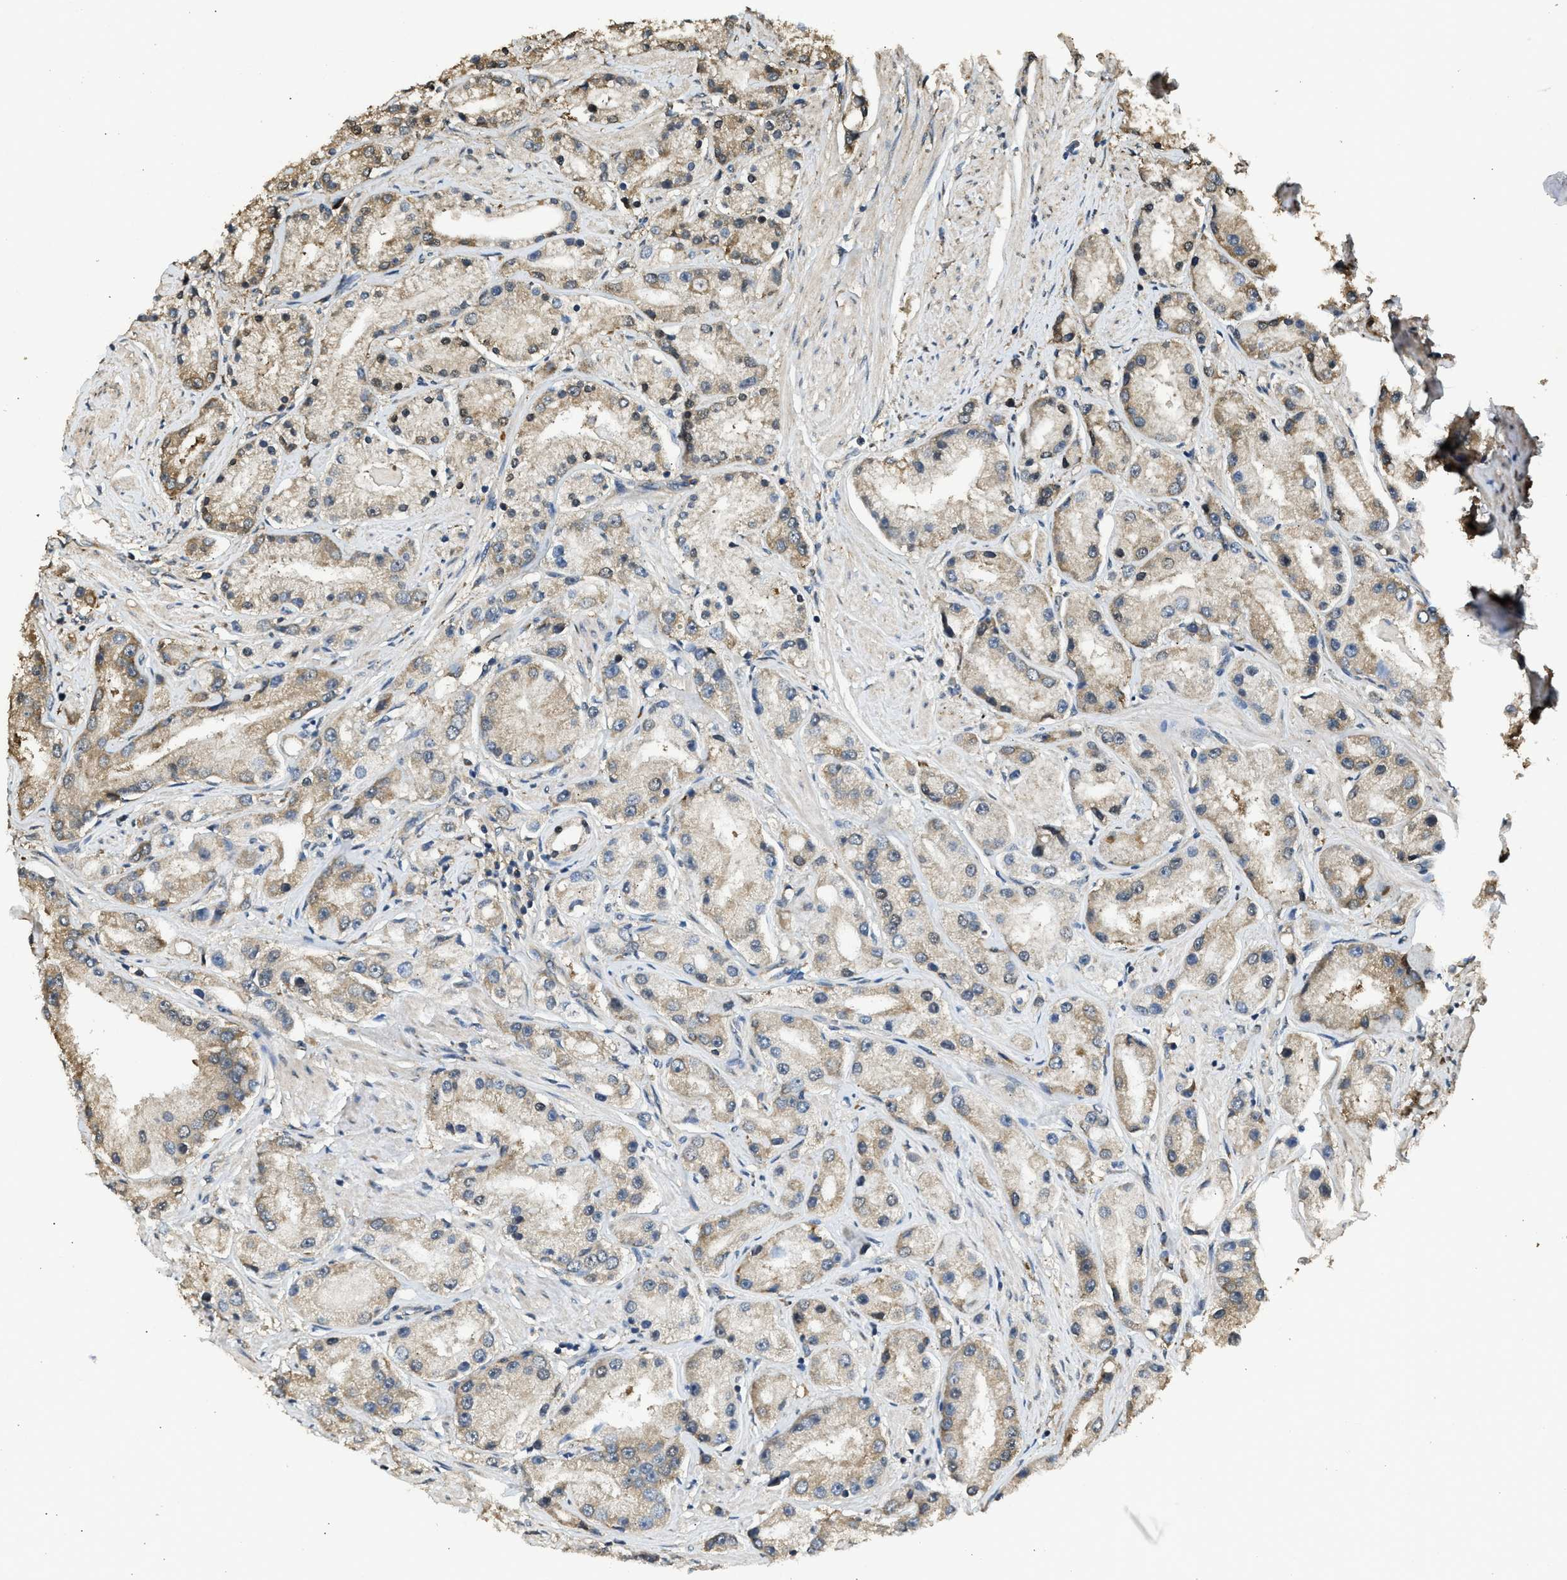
{"staining": {"intensity": "moderate", "quantity": ">75%", "location": "cytoplasmic/membranous"}, "tissue": "prostate cancer", "cell_type": "Tumor cells", "image_type": "cancer", "snomed": [{"axis": "morphology", "description": "Adenocarcinoma, Low grade"}, {"axis": "topography", "description": "Prostate"}], "caption": "Protein expression analysis of prostate cancer (adenocarcinoma (low-grade)) shows moderate cytoplasmic/membranous positivity in approximately >75% of tumor cells.", "gene": "SLC36A4", "patient": {"sex": "male", "age": 63}}